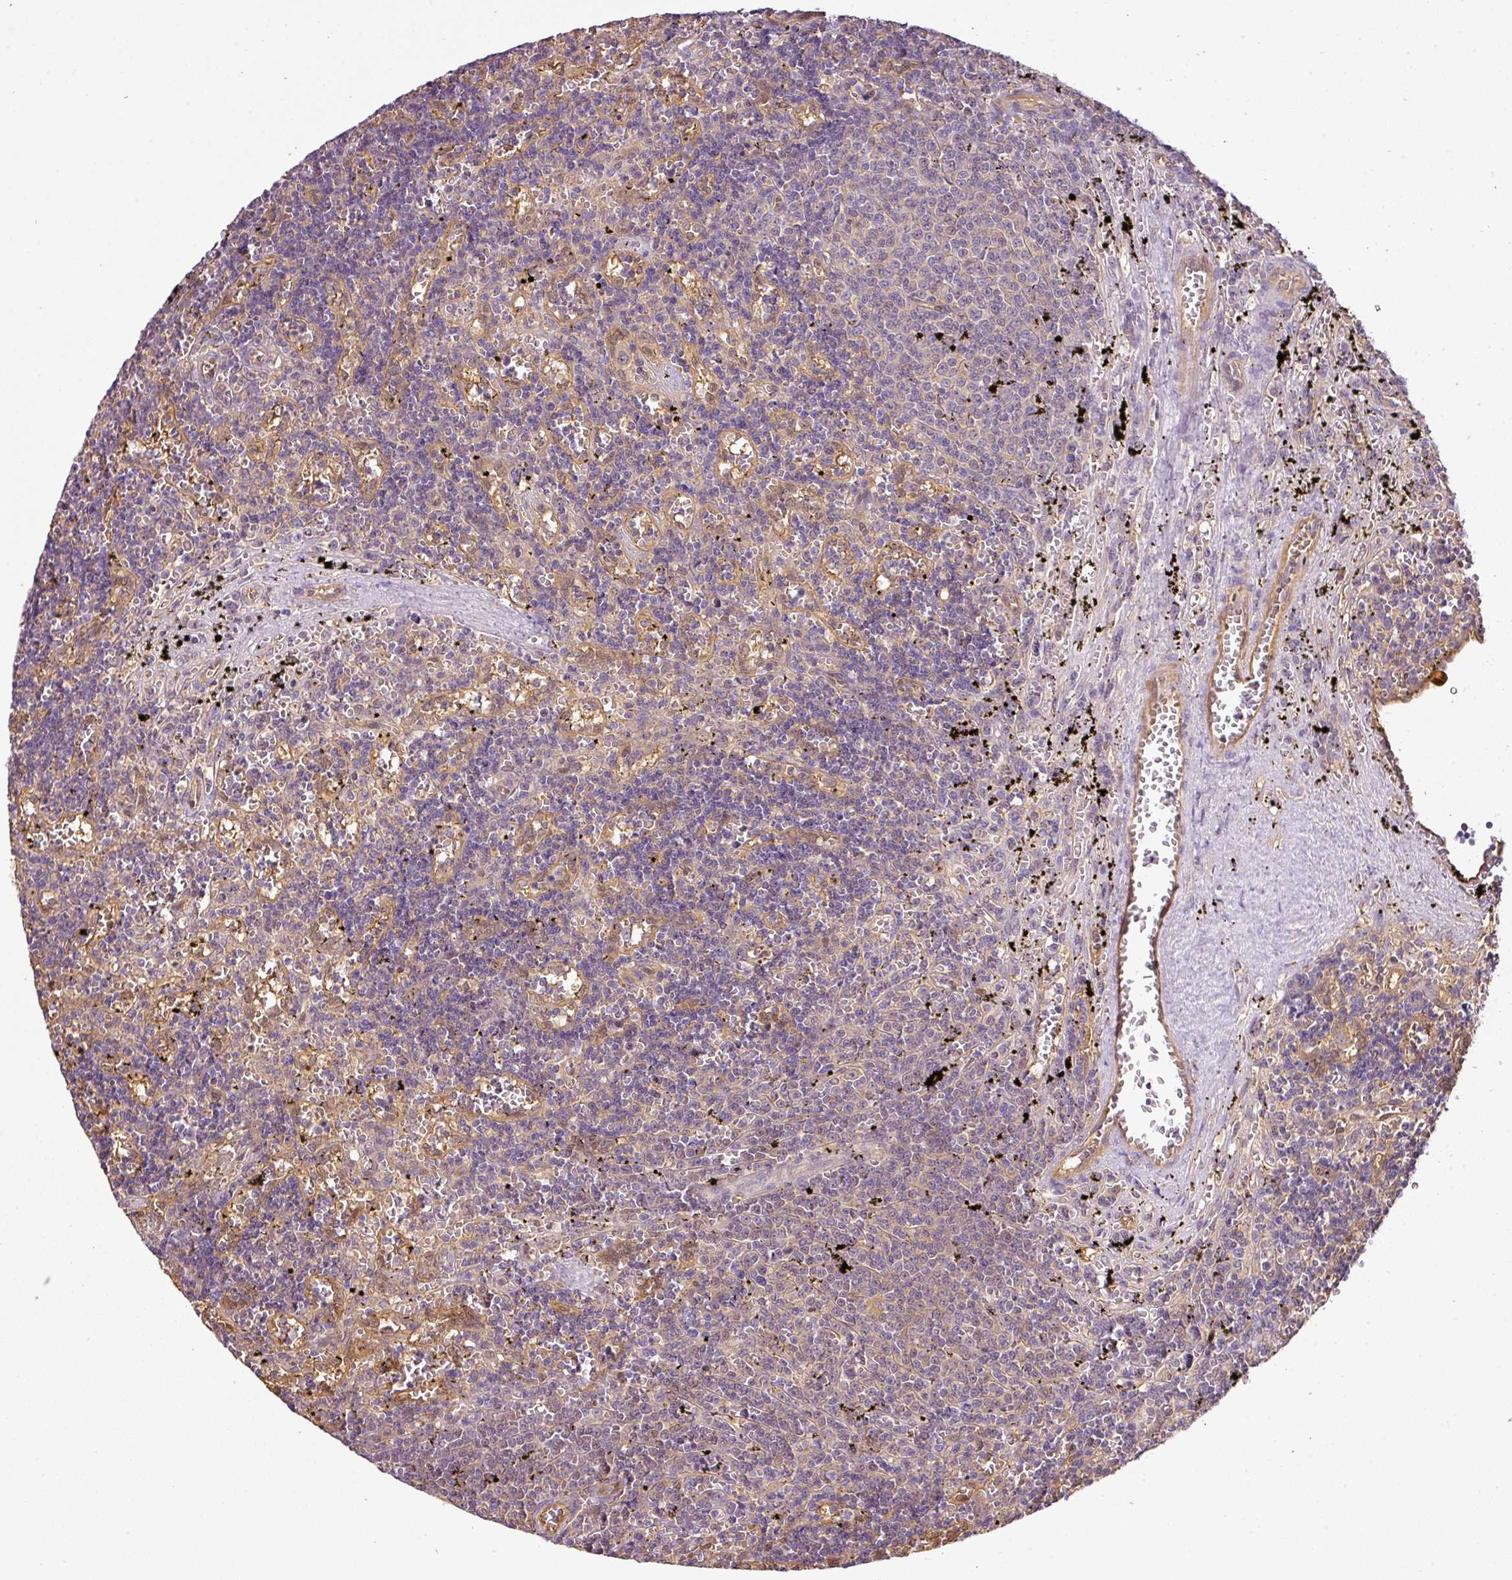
{"staining": {"intensity": "negative", "quantity": "none", "location": "none"}, "tissue": "lymphoma", "cell_type": "Tumor cells", "image_type": "cancer", "snomed": [{"axis": "morphology", "description": "Malignant lymphoma, non-Hodgkin's type, Low grade"}, {"axis": "topography", "description": "Spleen"}], "caption": "Malignant lymphoma, non-Hodgkin's type (low-grade) stained for a protein using immunohistochemistry (IHC) displays no positivity tumor cells.", "gene": "ANKRD18A", "patient": {"sex": "male", "age": 60}}